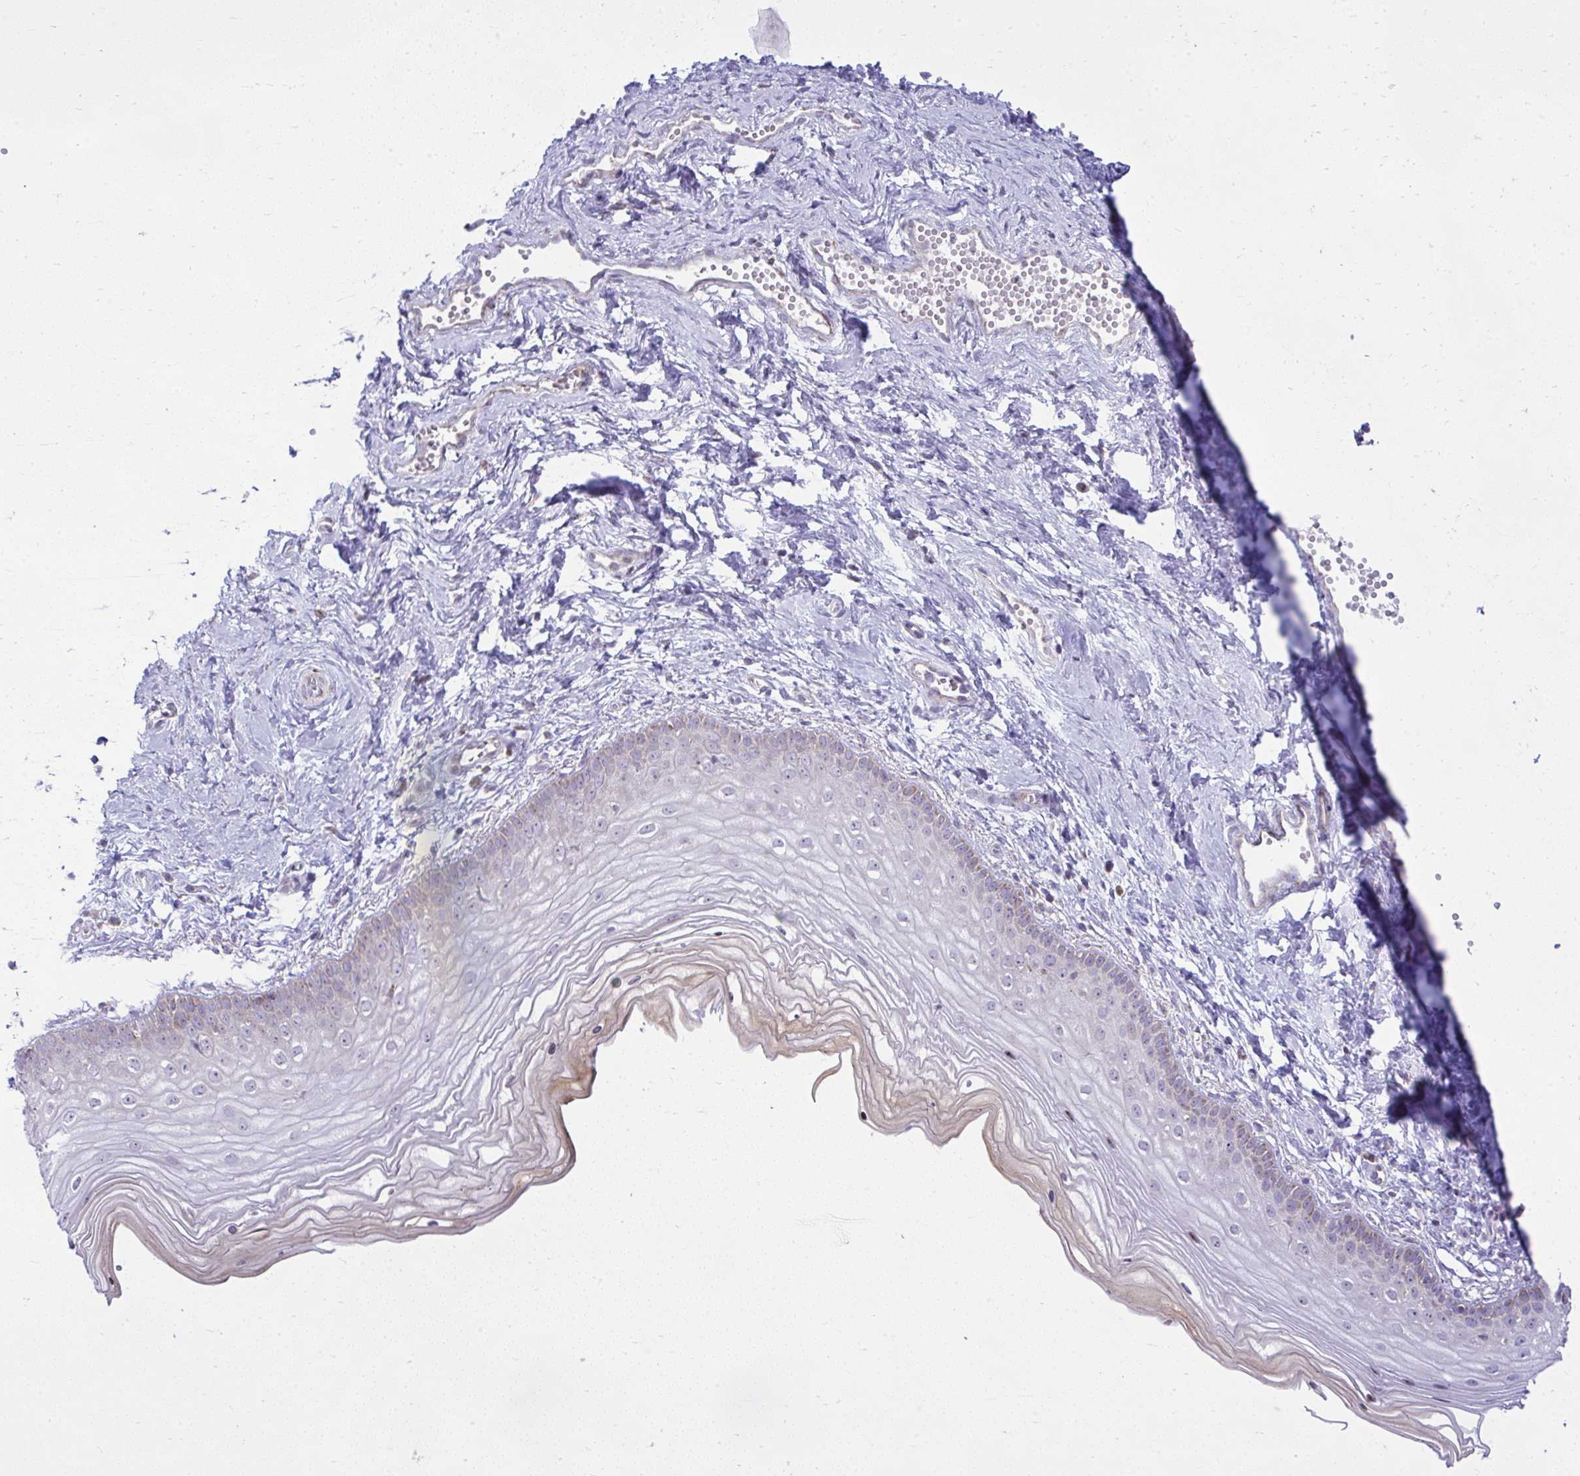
{"staining": {"intensity": "moderate", "quantity": "<25%", "location": "cytoplasmic/membranous"}, "tissue": "vagina", "cell_type": "Squamous epithelial cells", "image_type": "normal", "snomed": [{"axis": "morphology", "description": "Normal tissue, NOS"}, {"axis": "topography", "description": "Vagina"}], "caption": "Brown immunohistochemical staining in benign human vagina displays moderate cytoplasmic/membranous staining in approximately <25% of squamous epithelial cells. The staining was performed using DAB (3,3'-diaminobenzidine), with brown indicating positive protein expression. Nuclei are stained blue with hematoxylin.", "gene": "GPRIN3", "patient": {"sex": "female", "age": 38}}